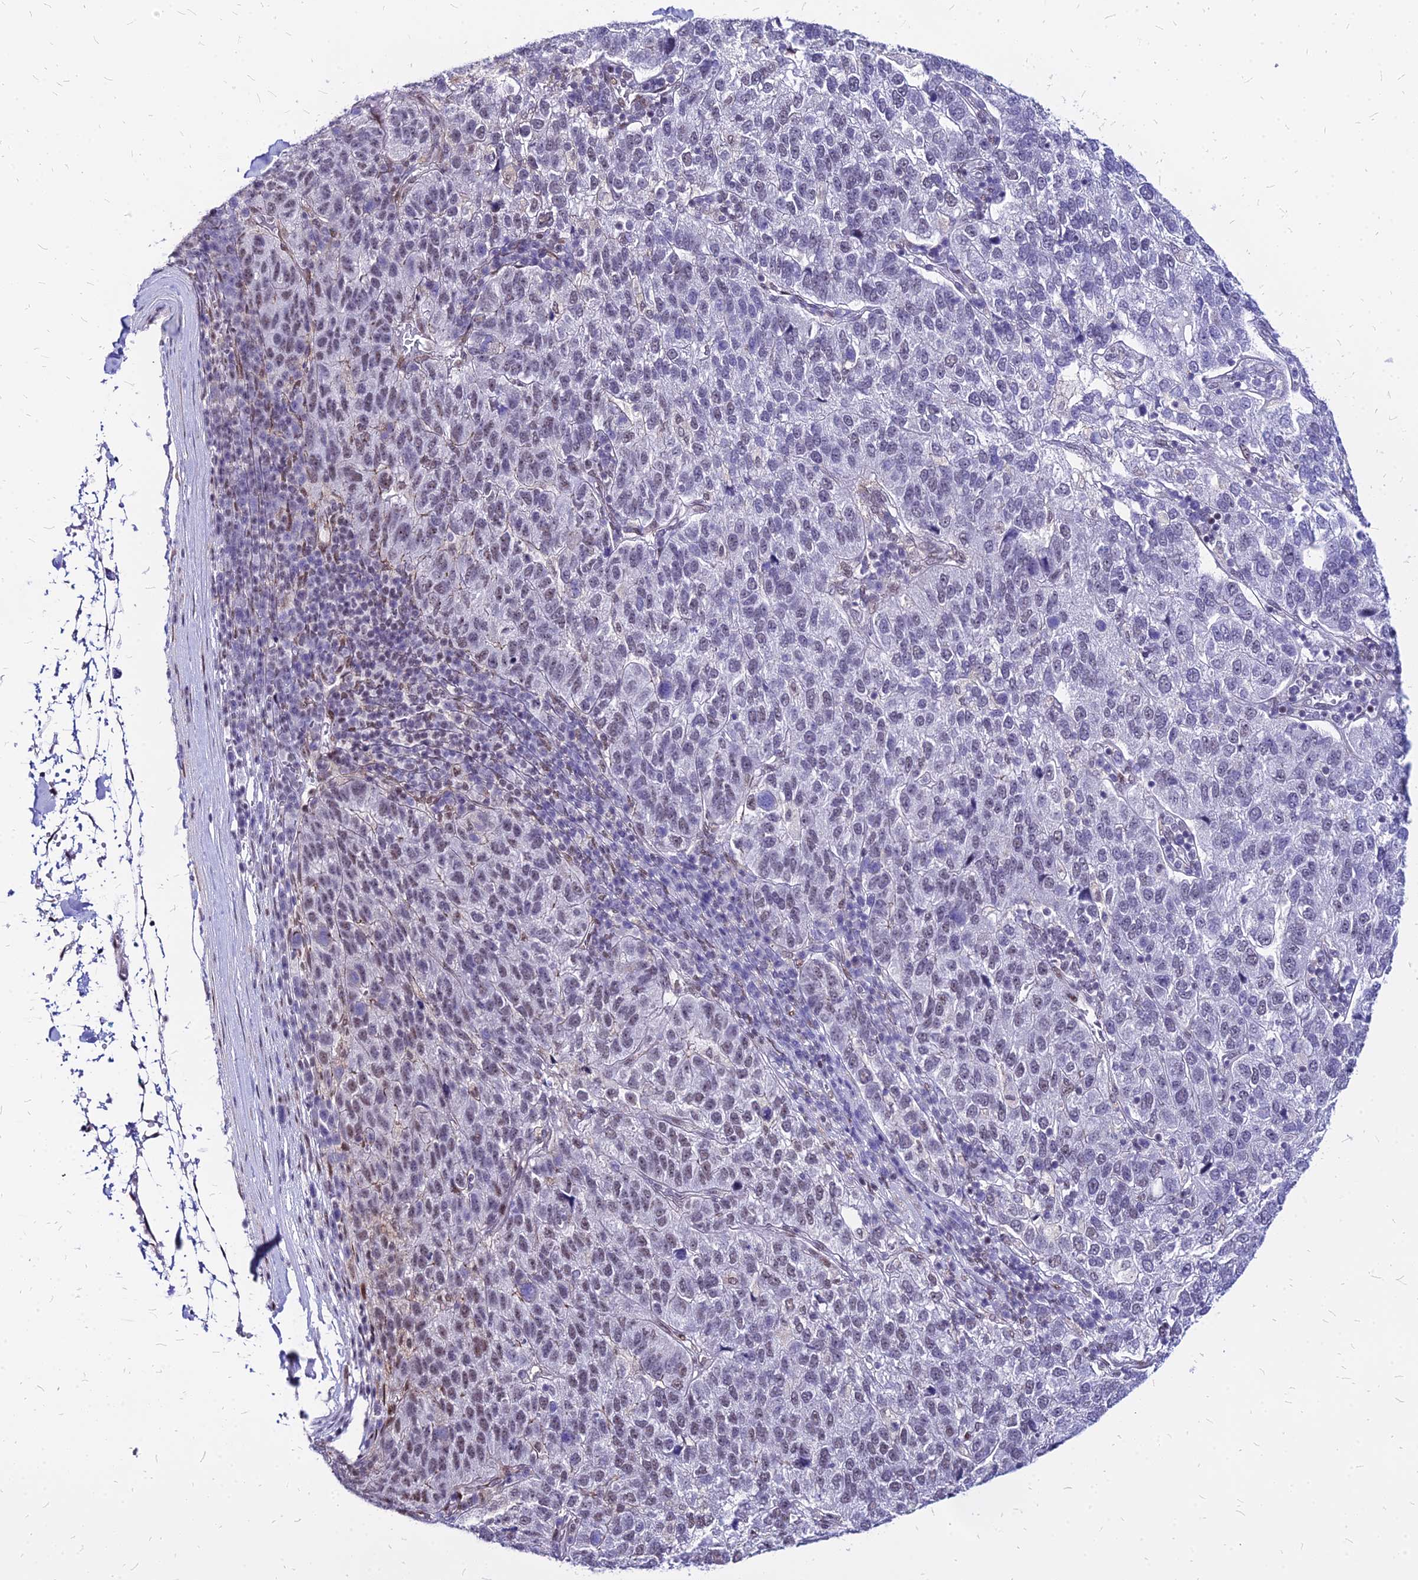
{"staining": {"intensity": "weak", "quantity": "<25%", "location": "nuclear"}, "tissue": "pancreatic cancer", "cell_type": "Tumor cells", "image_type": "cancer", "snomed": [{"axis": "morphology", "description": "Adenocarcinoma, NOS"}, {"axis": "topography", "description": "Pancreas"}], "caption": "The immunohistochemistry histopathology image has no significant staining in tumor cells of pancreatic adenocarcinoma tissue.", "gene": "FDX2", "patient": {"sex": "female", "age": 61}}